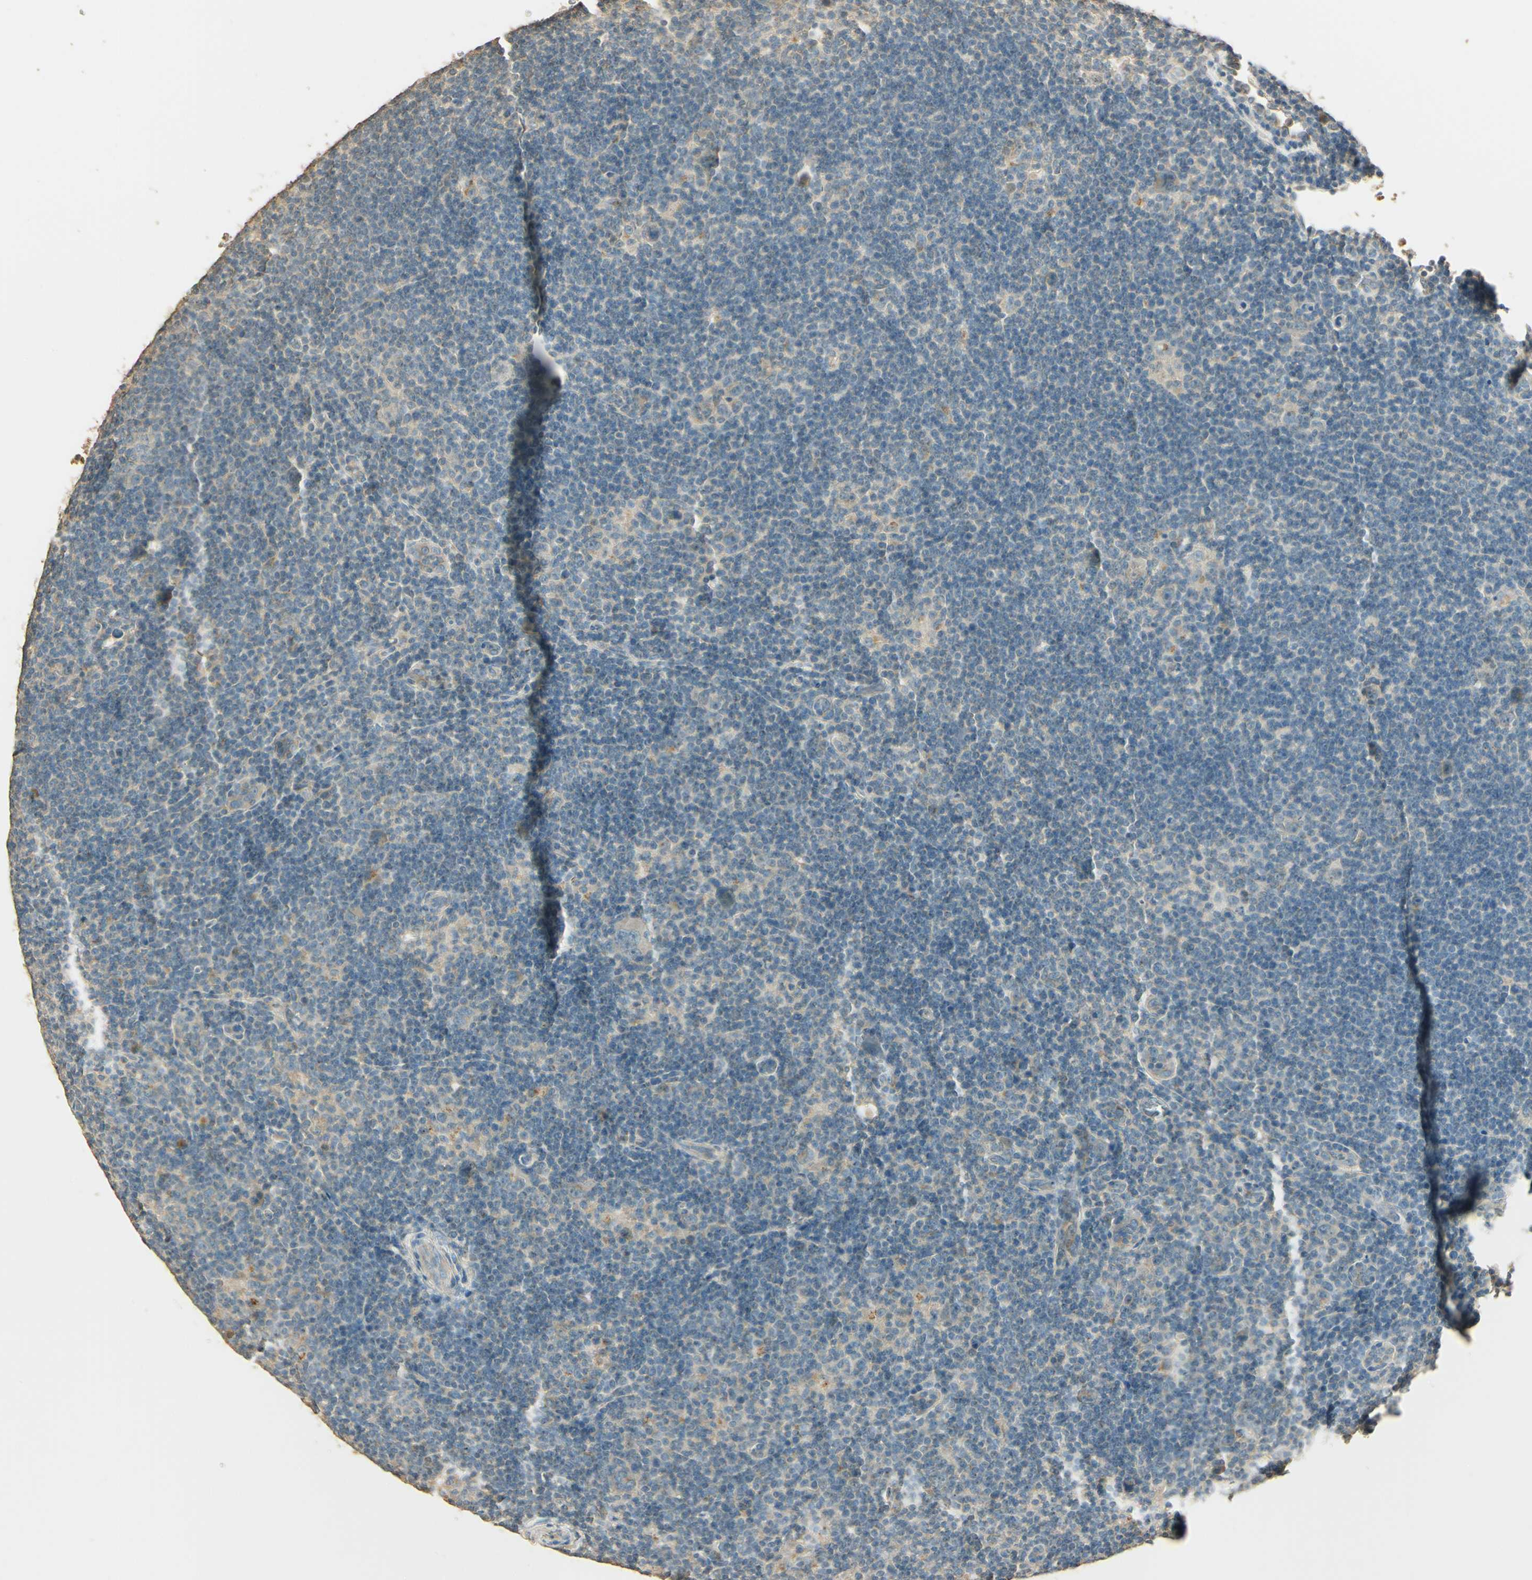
{"staining": {"intensity": "negative", "quantity": "none", "location": "none"}, "tissue": "lymphoma", "cell_type": "Tumor cells", "image_type": "cancer", "snomed": [{"axis": "morphology", "description": "Hodgkin's disease, NOS"}, {"axis": "topography", "description": "Lymph node"}], "caption": "There is no significant staining in tumor cells of lymphoma. (Brightfield microscopy of DAB (3,3'-diaminobenzidine) immunohistochemistry (IHC) at high magnification).", "gene": "UXS1", "patient": {"sex": "female", "age": 57}}